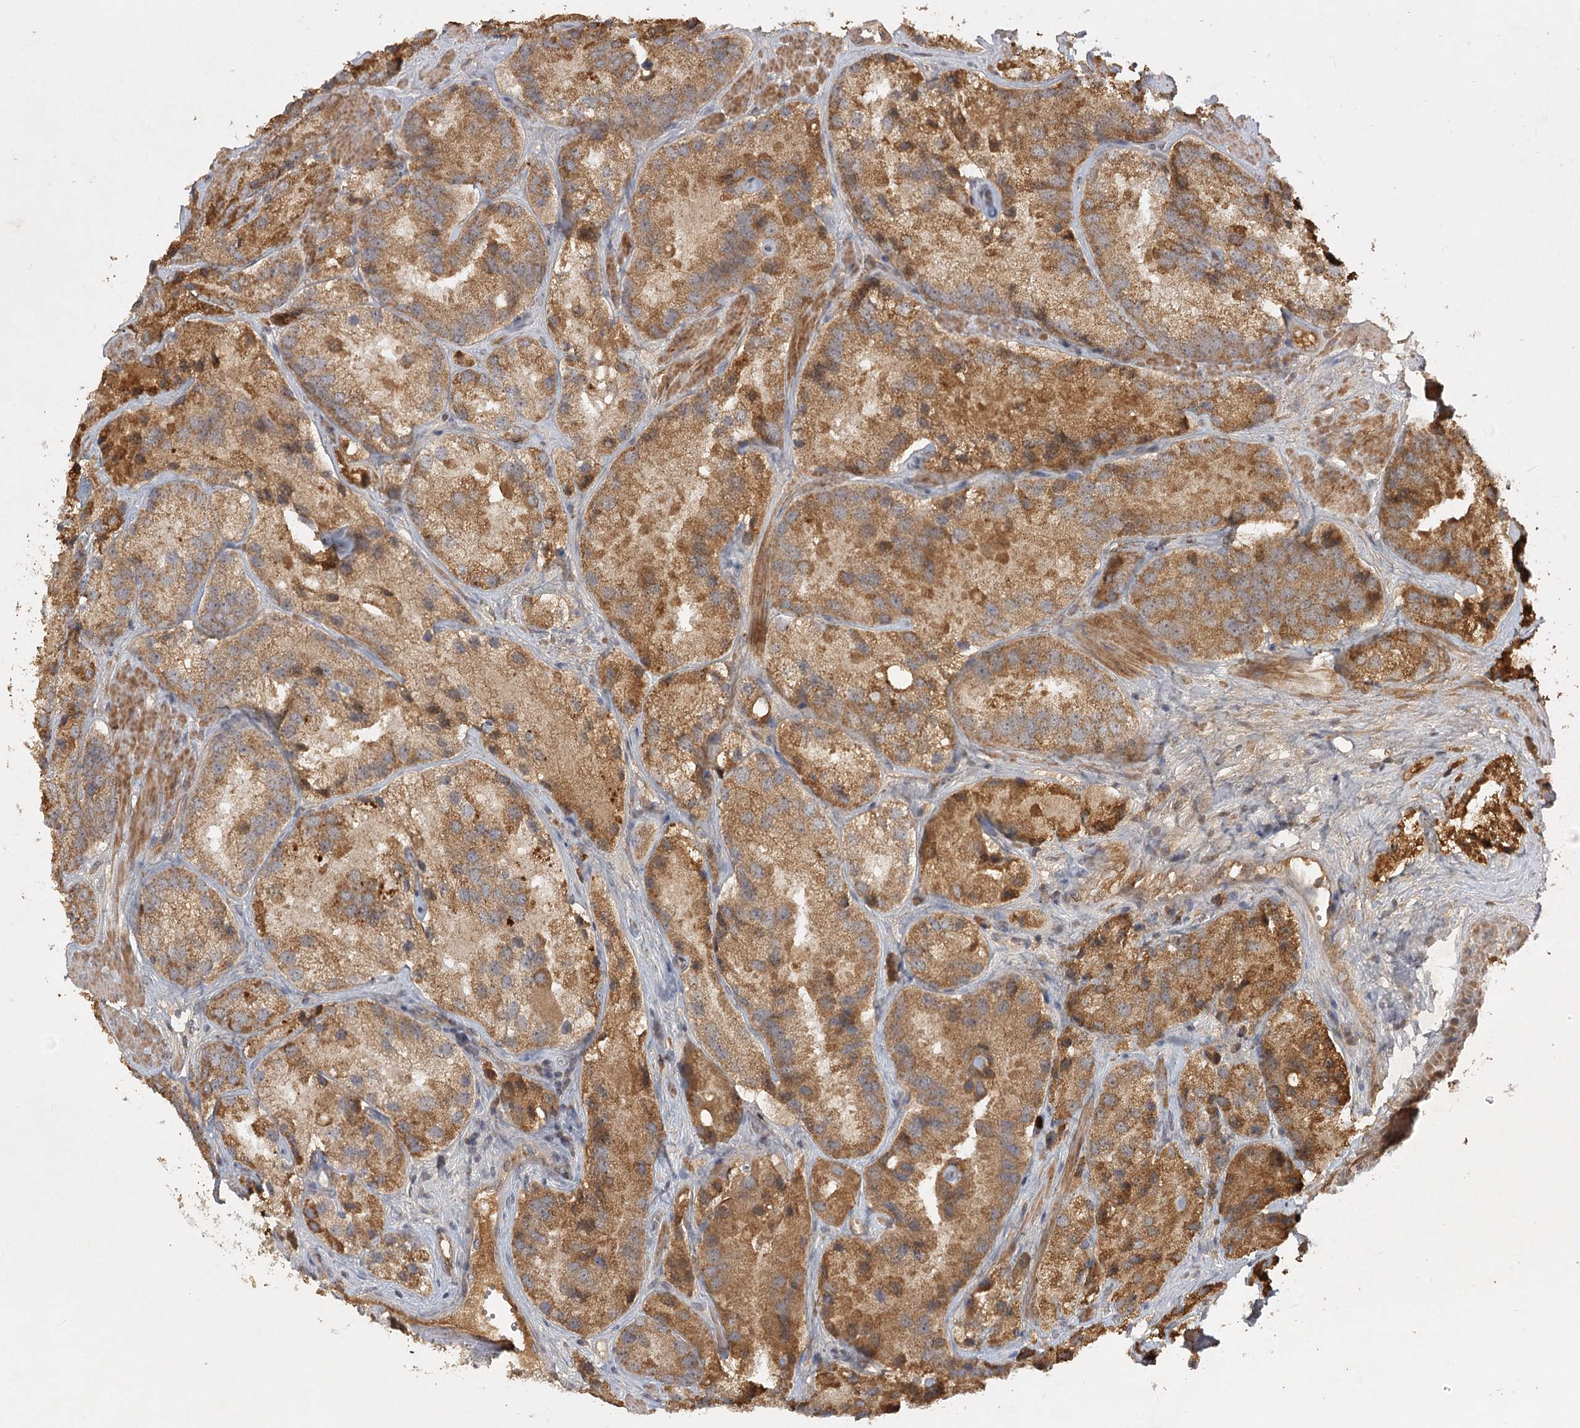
{"staining": {"intensity": "moderate", "quantity": ">75%", "location": "cytoplasmic/membranous"}, "tissue": "prostate cancer", "cell_type": "Tumor cells", "image_type": "cancer", "snomed": [{"axis": "morphology", "description": "Adenocarcinoma, High grade"}, {"axis": "topography", "description": "Prostate"}], "caption": "This image exhibits immunohistochemistry staining of human prostate cancer, with medium moderate cytoplasmic/membranous expression in about >75% of tumor cells.", "gene": "ARL13A", "patient": {"sex": "male", "age": 66}}